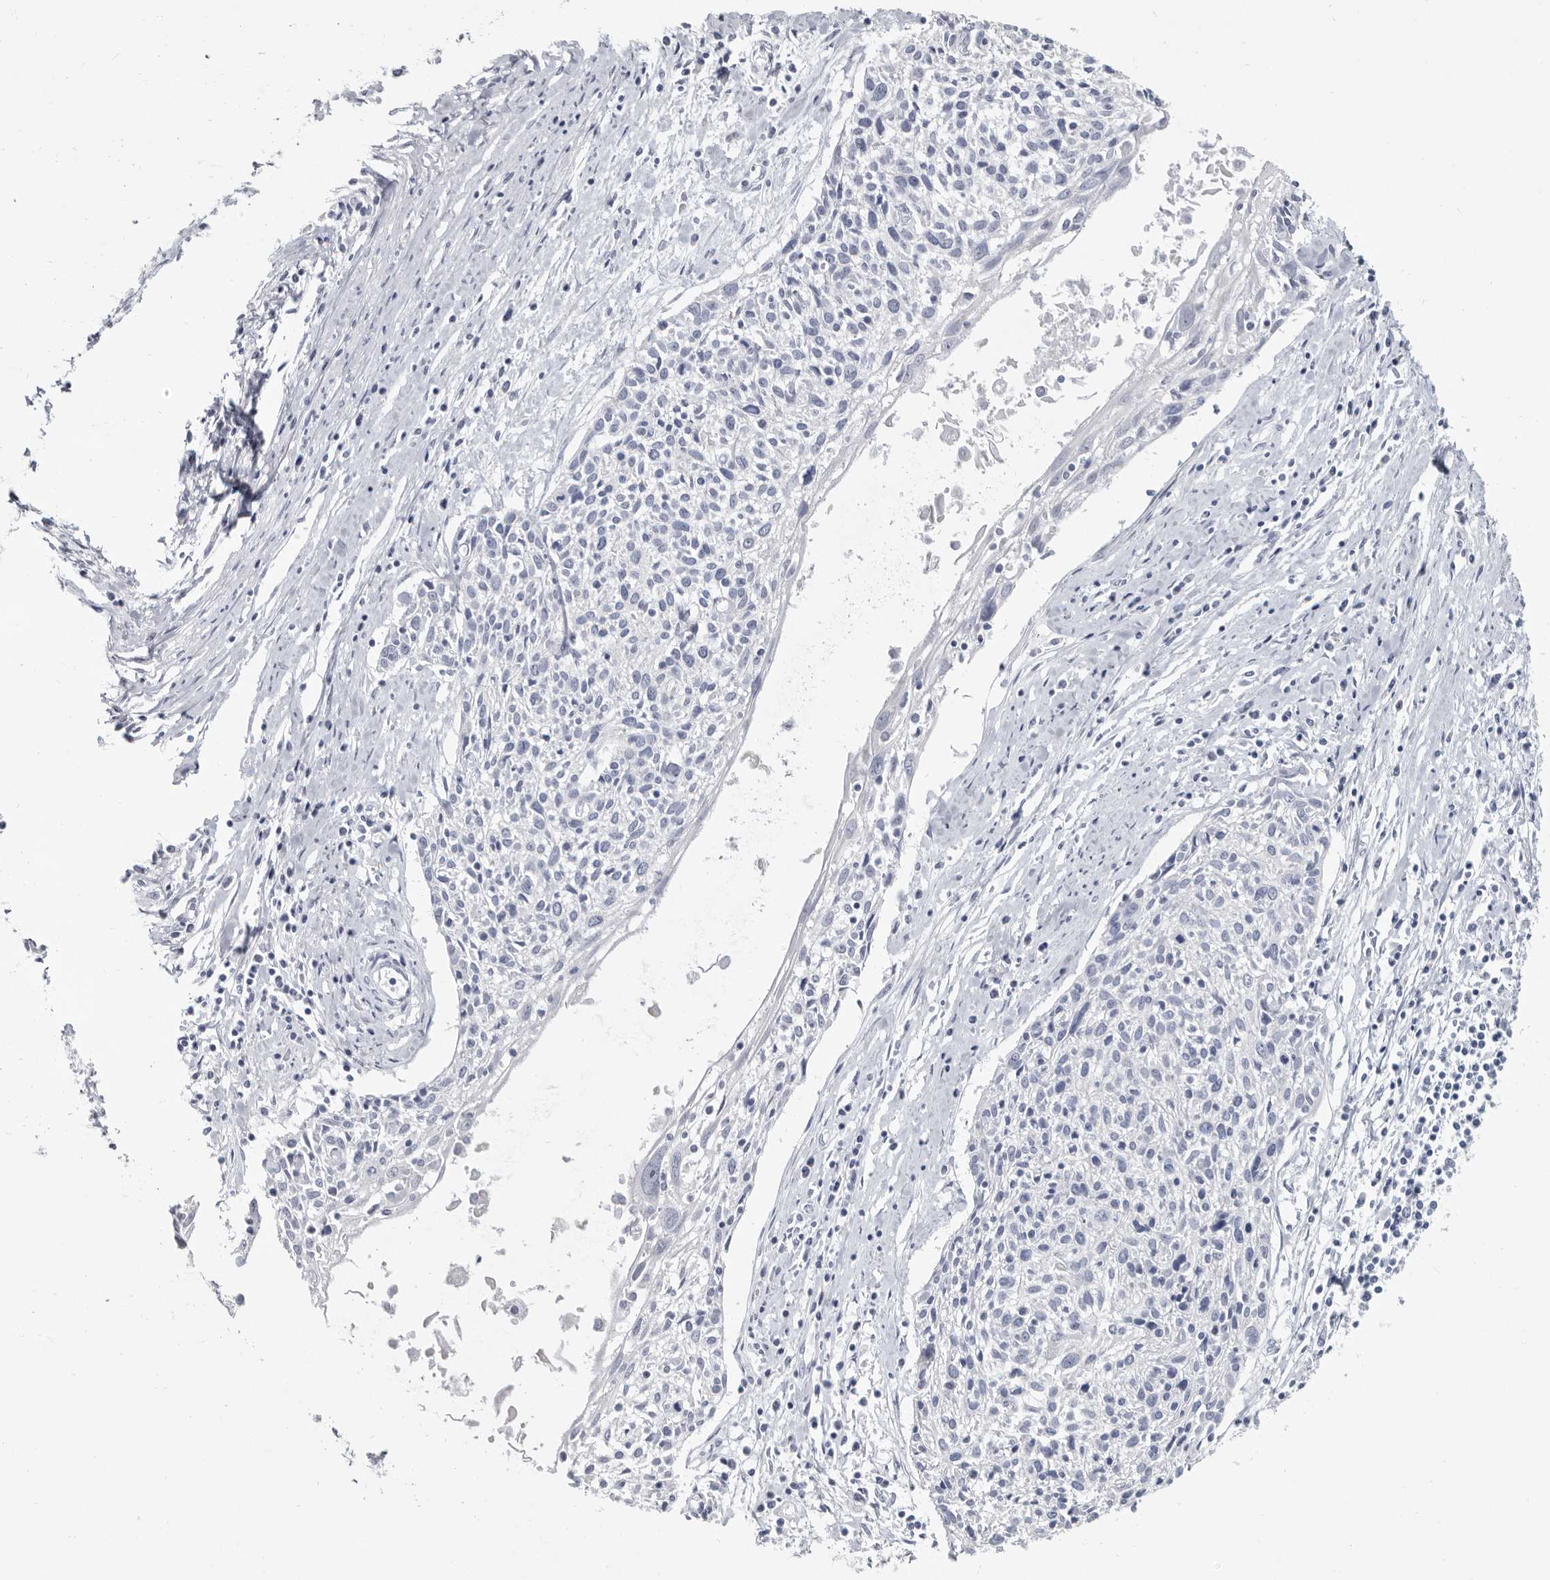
{"staining": {"intensity": "negative", "quantity": "none", "location": "none"}, "tissue": "cervical cancer", "cell_type": "Tumor cells", "image_type": "cancer", "snomed": [{"axis": "morphology", "description": "Squamous cell carcinoma, NOS"}, {"axis": "topography", "description": "Cervix"}], "caption": "Immunohistochemistry (IHC) of cervical cancer demonstrates no positivity in tumor cells.", "gene": "WRAP73", "patient": {"sex": "female", "age": 51}}